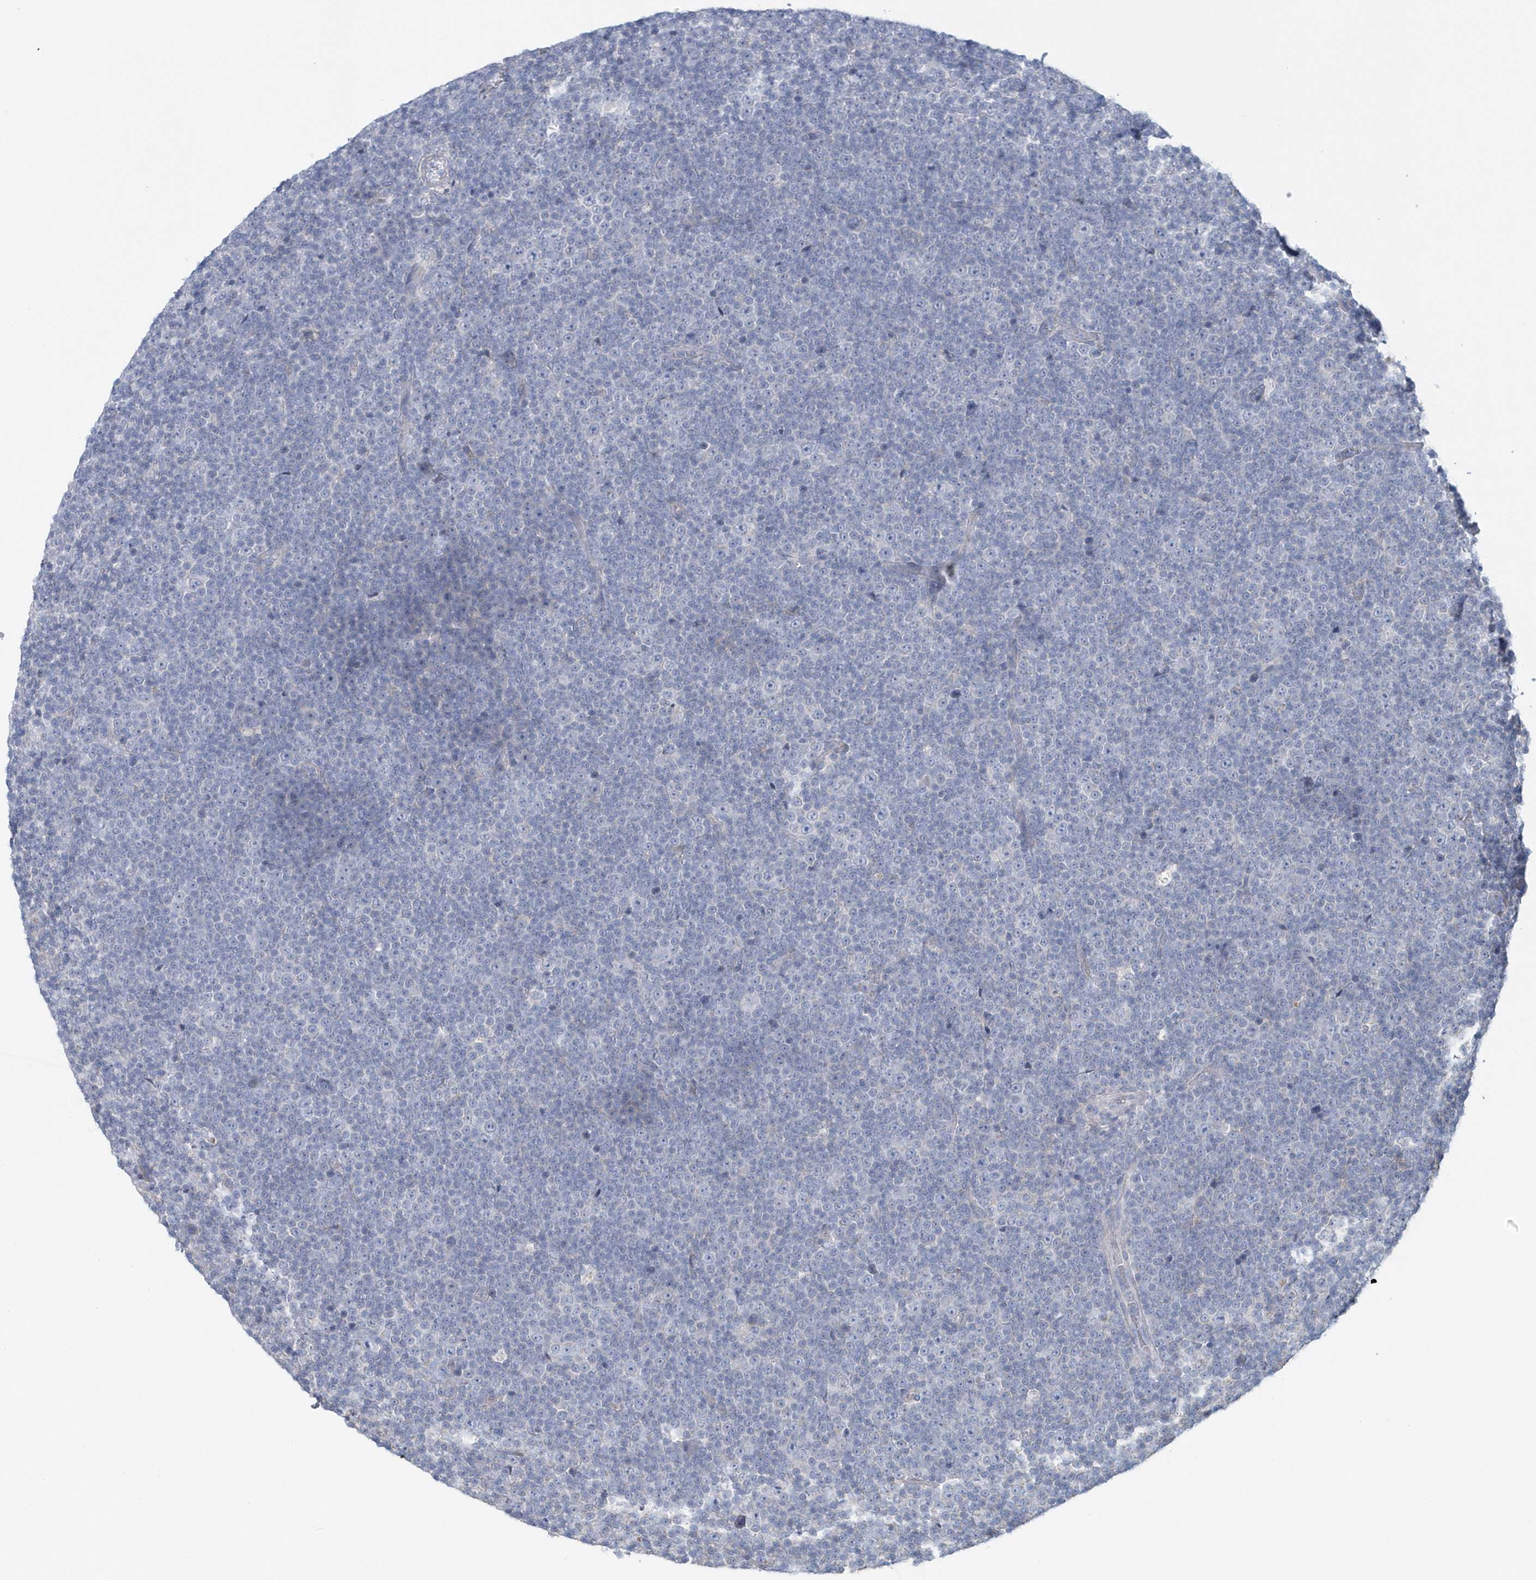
{"staining": {"intensity": "negative", "quantity": "none", "location": "none"}, "tissue": "lymphoma", "cell_type": "Tumor cells", "image_type": "cancer", "snomed": [{"axis": "morphology", "description": "Malignant lymphoma, non-Hodgkin's type, Low grade"}, {"axis": "topography", "description": "Lymph node"}], "caption": "DAB immunohistochemical staining of human low-grade malignant lymphoma, non-Hodgkin's type exhibits no significant positivity in tumor cells.", "gene": "SPATA18", "patient": {"sex": "female", "age": 67}}